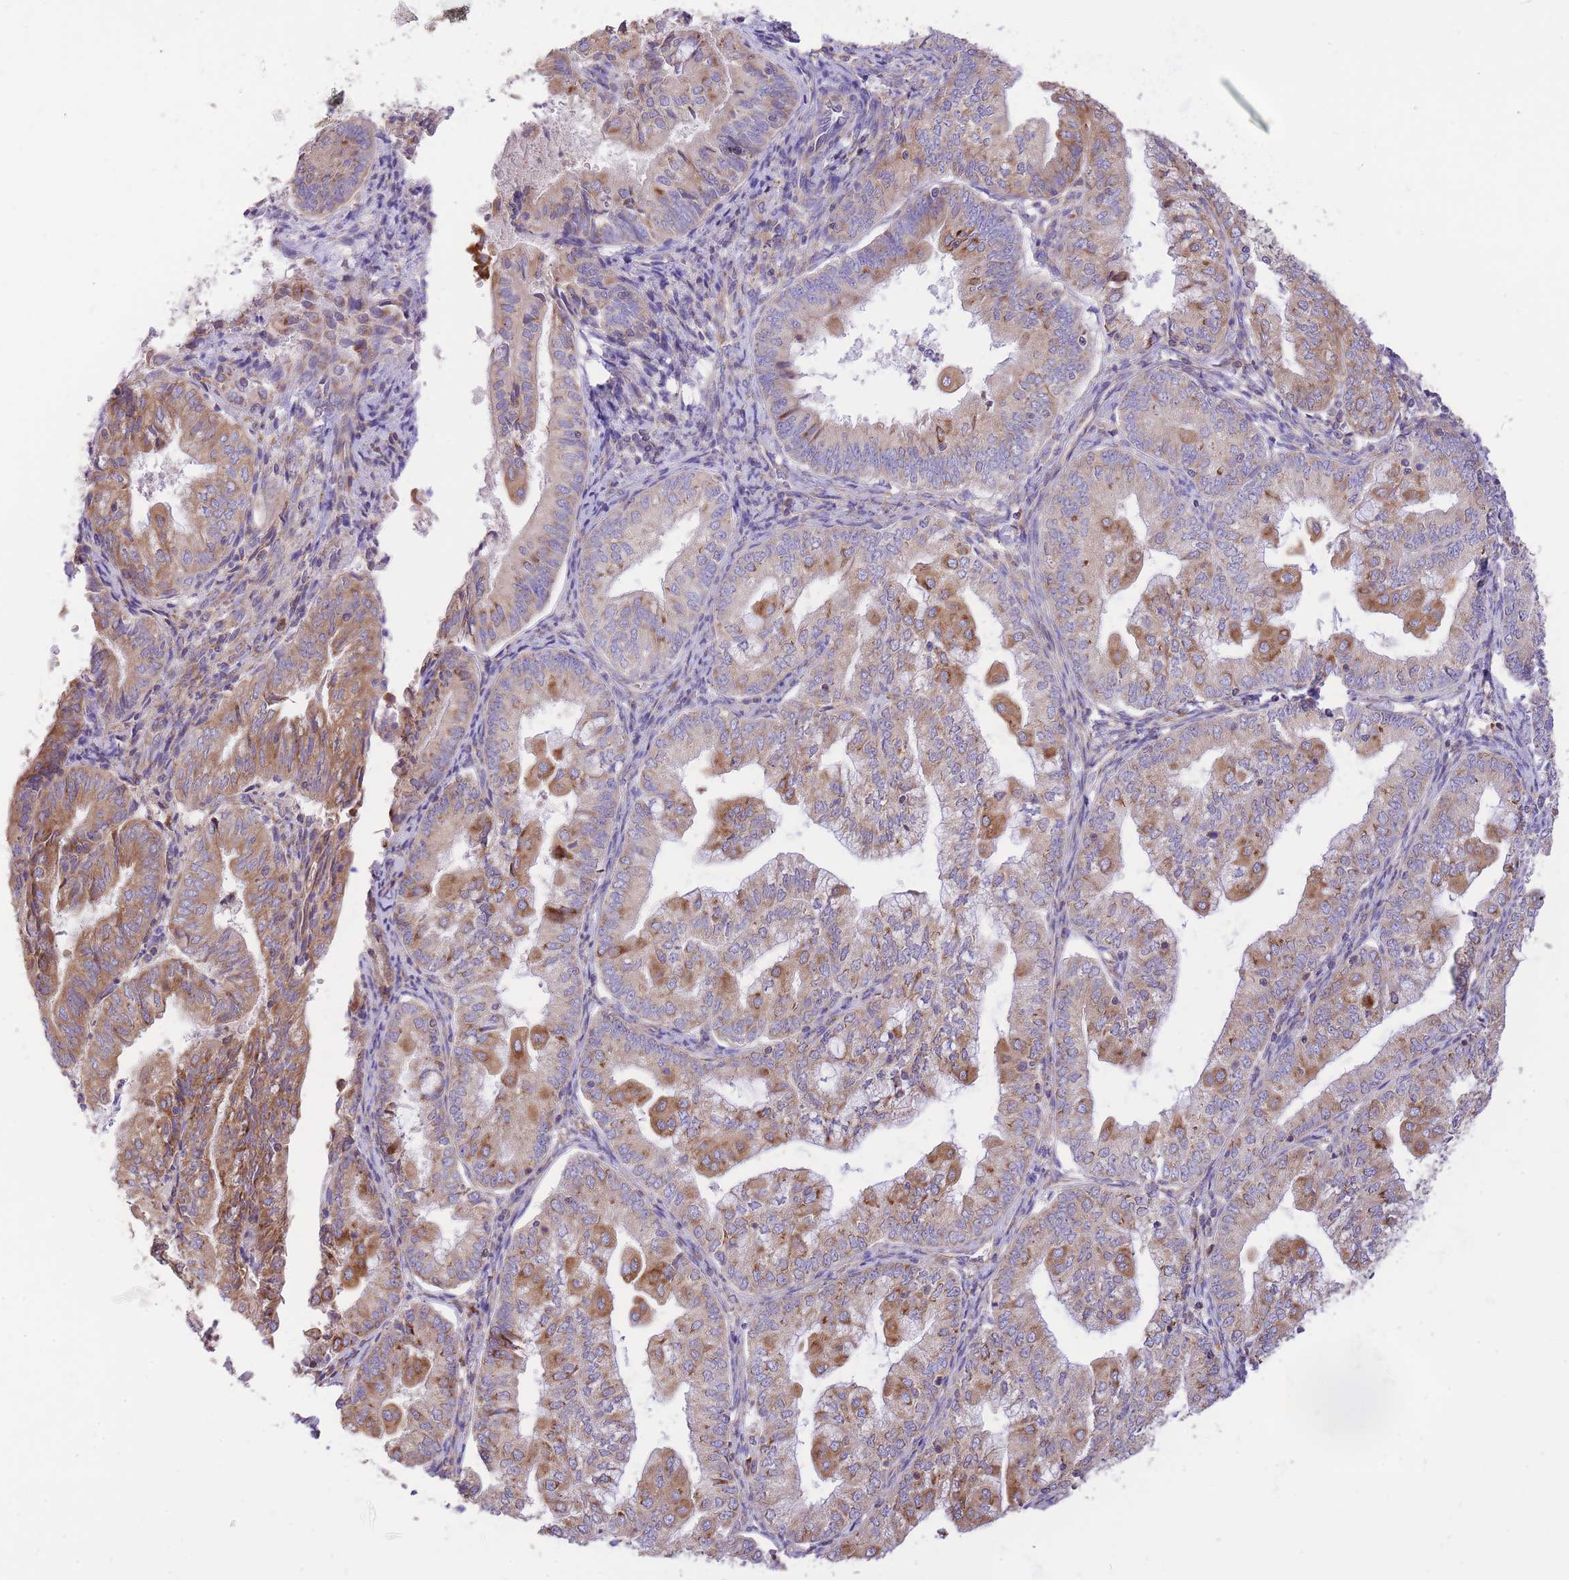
{"staining": {"intensity": "moderate", "quantity": "25%-75%", "location": "cytoplasmic/membranous"}, "tissue": "endometrial cancer", "cell_type": "Tumor cells", "image_type": "cancer", "snomed": [{"axis": "morphology", "description": "Adenocarcinoma, NOS"}, {"axis": "topography", "description": "Endometrium"}], "caption": "Human adenocarcinoma (endometrial) stained with a brown dye reveals moderate cytoplasmic/membranous positive expression in approximately 25%-75% of tumor cells.", "gene": "GBP7", "patient": {"sex": "female", "age": 55}}